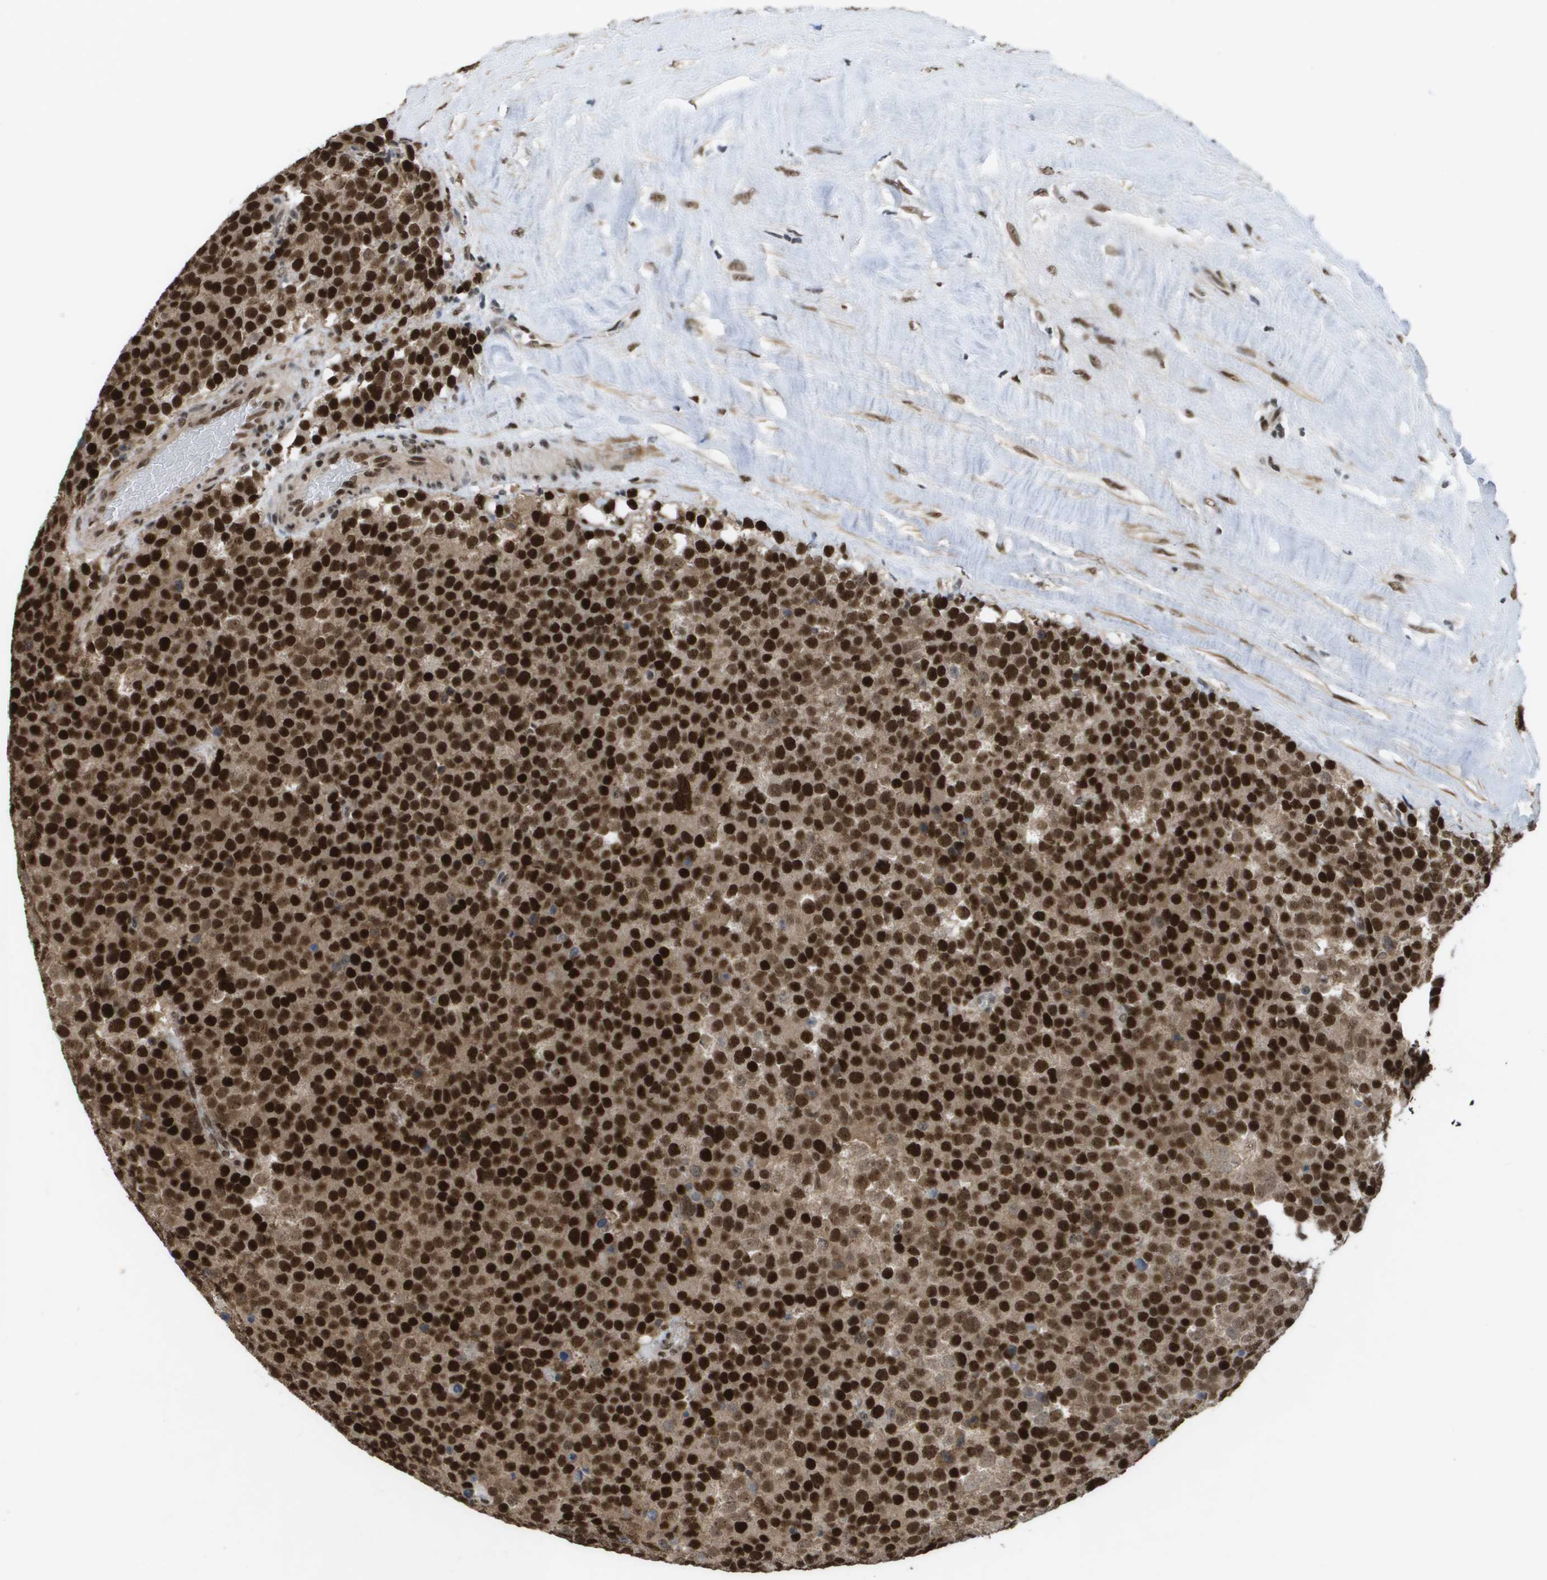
{"staining": {"intensity": "strong", "quantity": ">75%", "location": "cytoplasmic/membranous,nuclear"}, "tissue": "testis cancer", "cell_type": "Tumor cells", "image_type": "cancer", "snomed": [{"axis": "morphology", "description": "Normal tissue, NOS"}, {"axis": "morphology", "description": "Seminoma, NOS"}, {"axis": "topography", "description": "Testis"}], "caption": "Tumor cells display high levels of strong cytoplasmic/membranous and nuclear staining in approximately >75% of cells in testis seminoma.", "gene": "CDT1", "patient": {"sex": "male", "age": 71}}